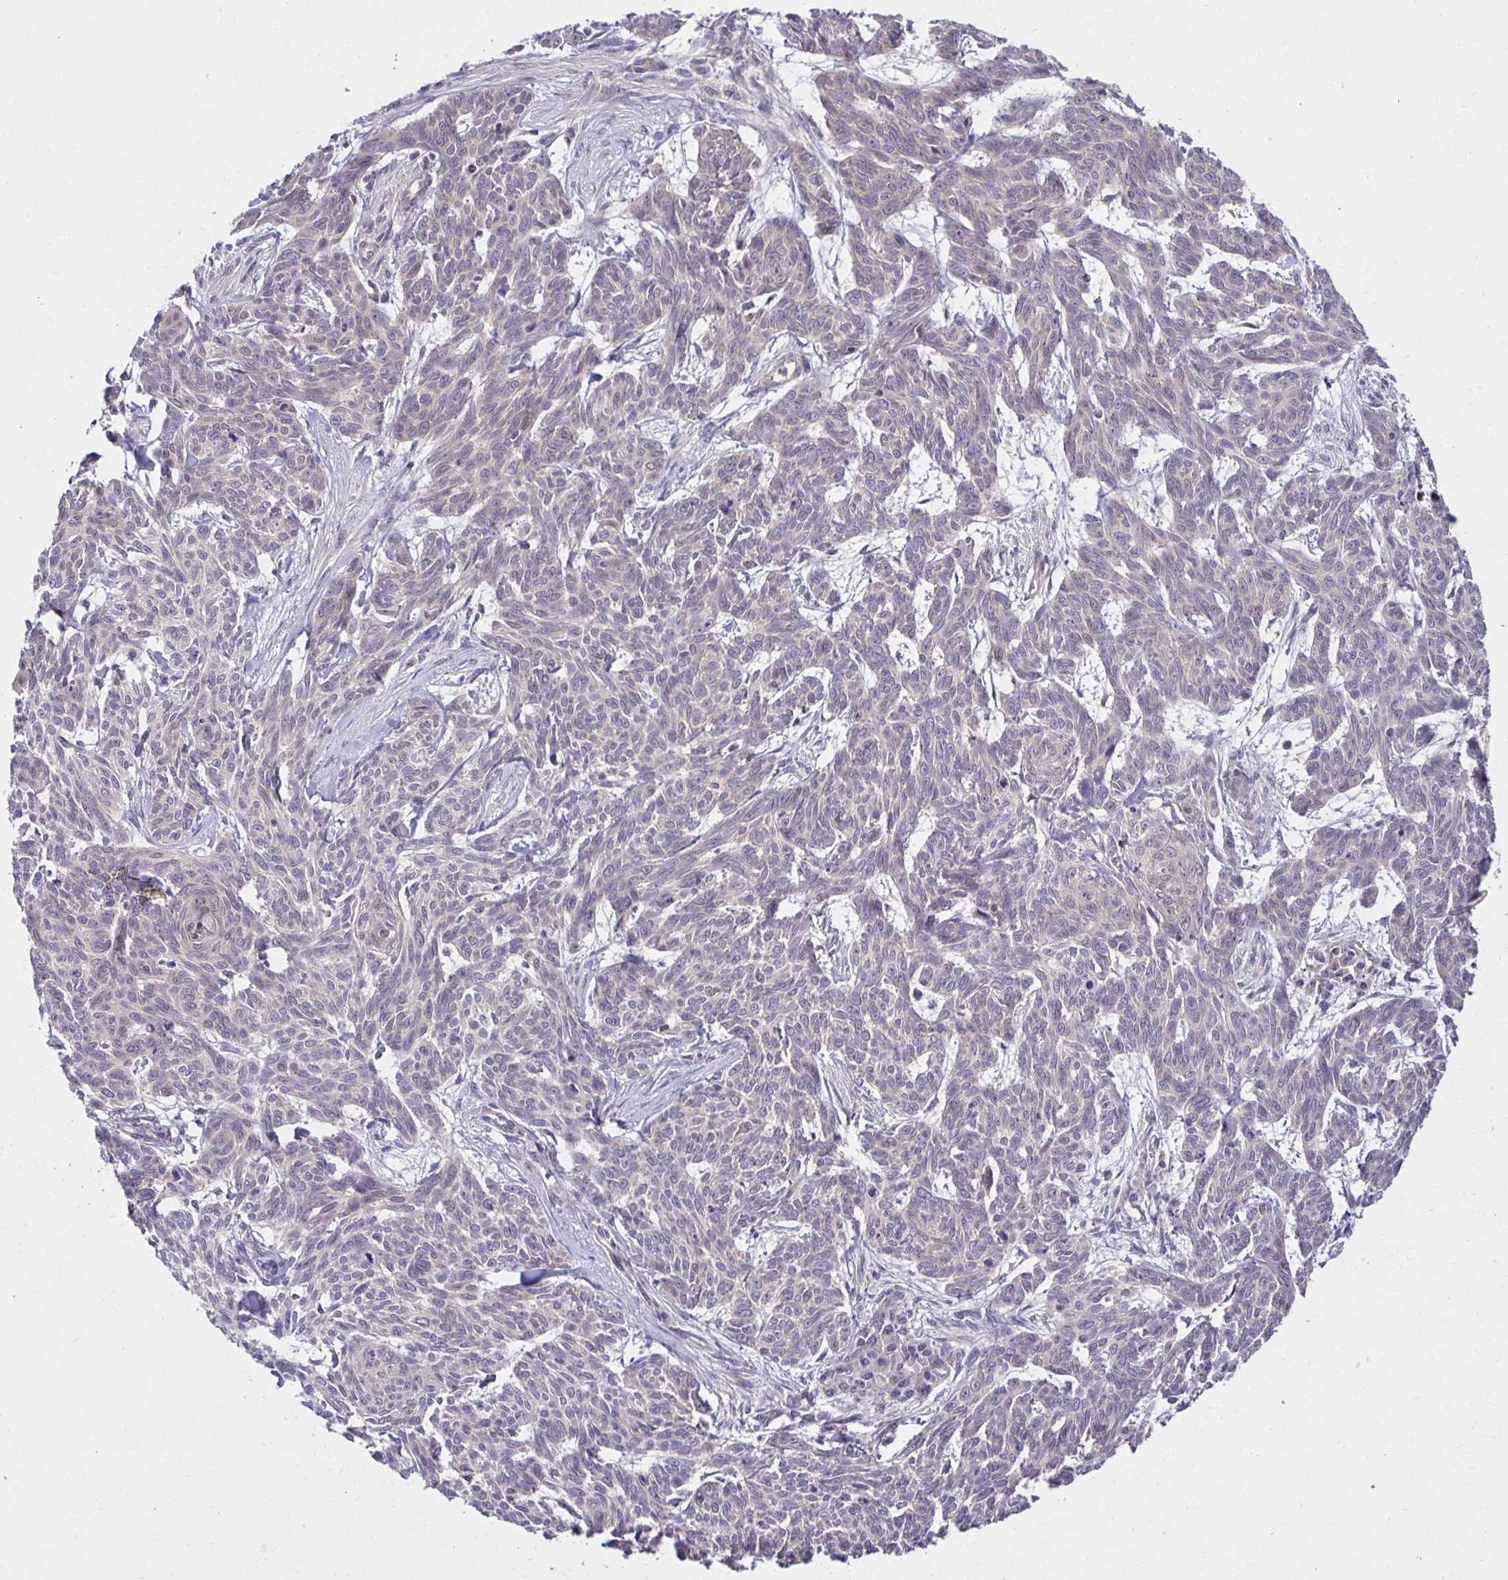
{"staining": {"intensity": "negative", "quantity": "none", "location": "none"}, "tissue": "skin cancer", "cell_type": "Tumor cells", "image_type": "cancer", "snomed": [{"axis": "morphology", "description": "Basal cell carcinoma"}, {"axis": "topography", "description": "Skin"}], "caption": "This image is of skin basal cell carcinoma stained with IHC to label a protein in brown with the nuclei are counter-stained blue. There is no staining in tumor cells.", "gene": "MIEN1", "patient": {"sex": "female", "age": 93}}